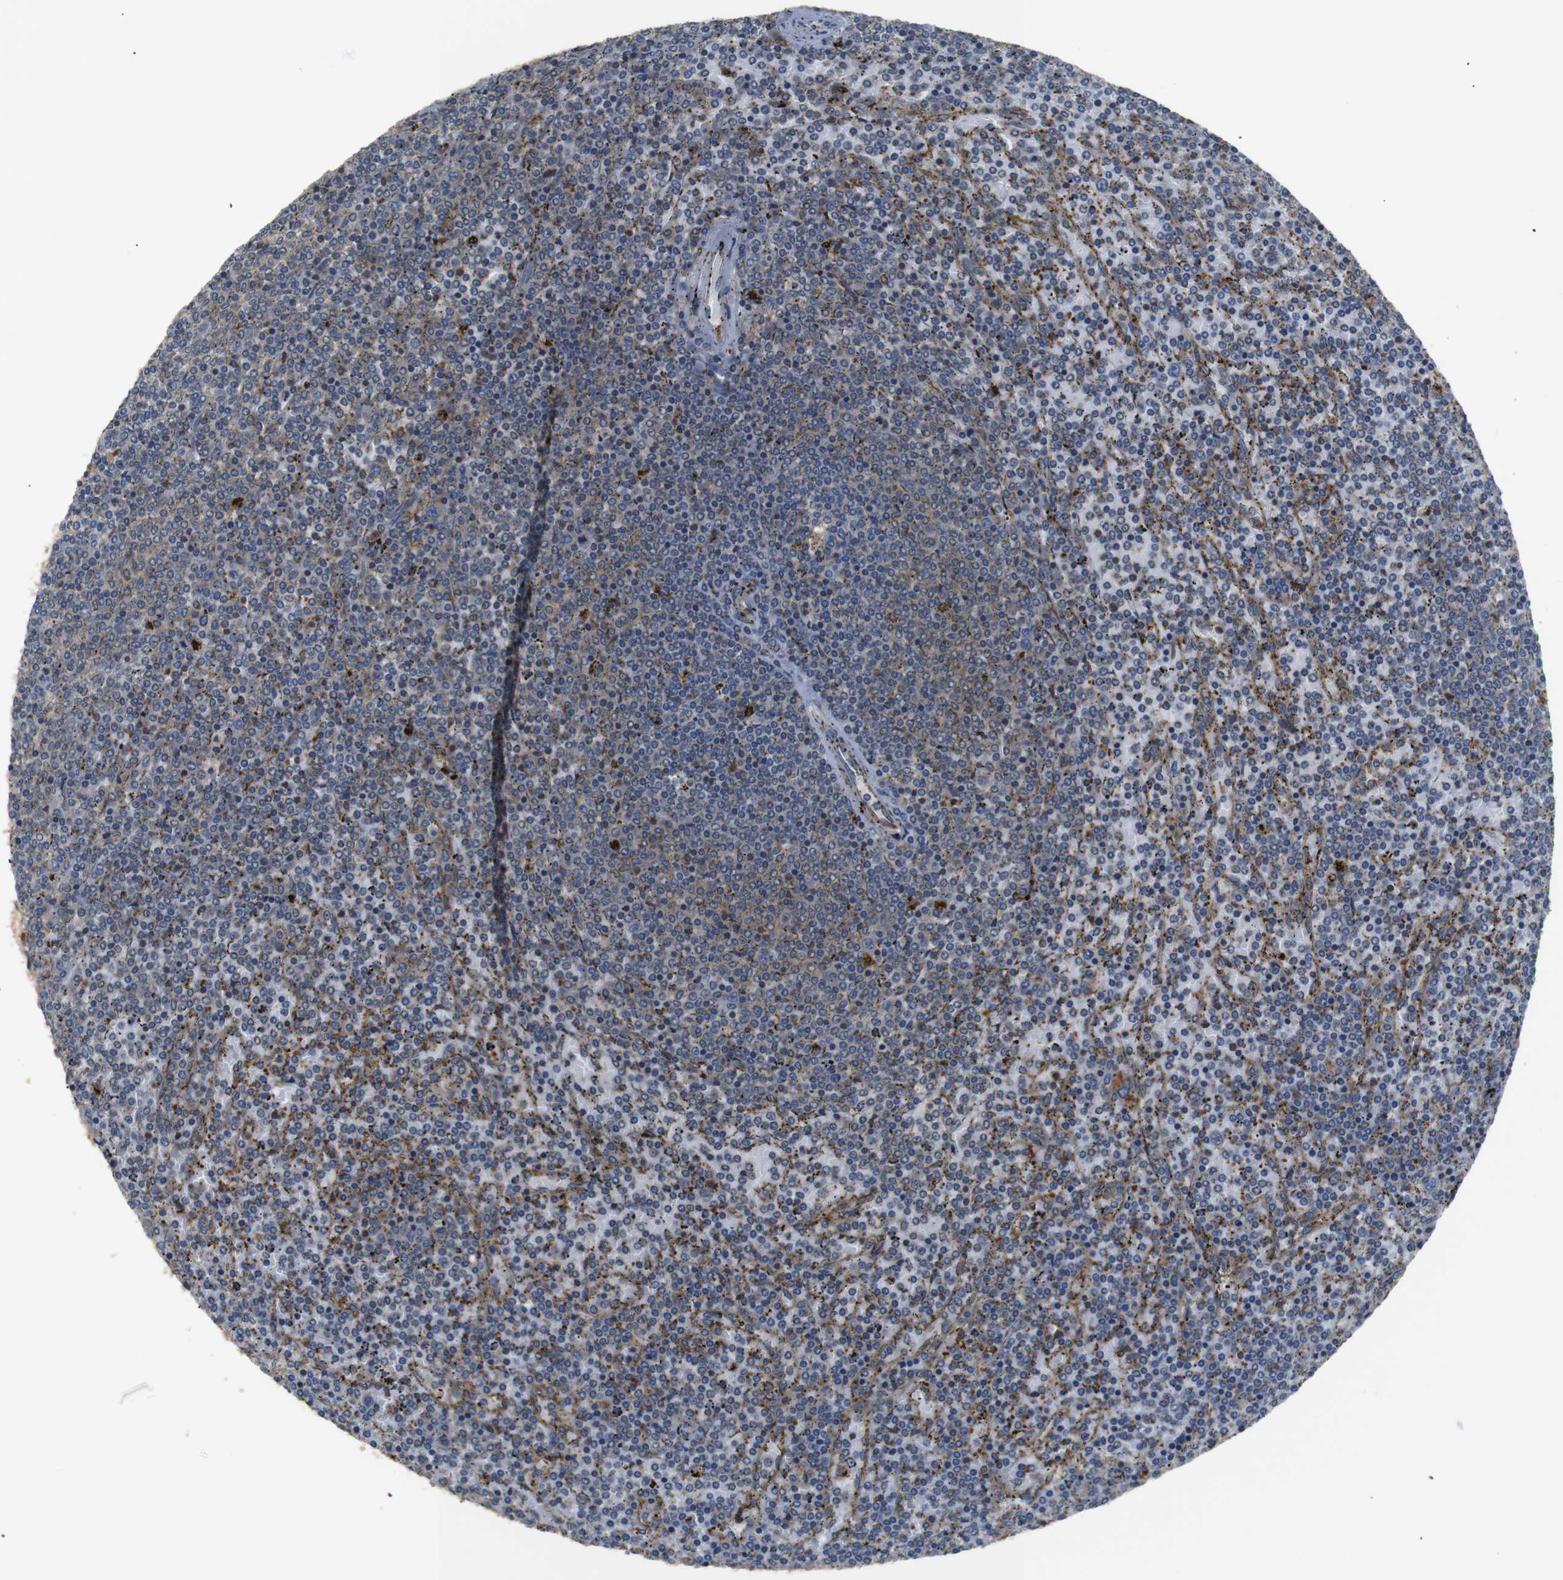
{"staining": {"intensity": "weak", "quantity": "25%-75%", "location": "cytoplasmic/membranous"}, "tissue": "lymphoma", "cell_type": "Tumor cells", "image_type": "cancer", "snomed": [{"axis": "morphology", "description": "Malignant lymphoma, non-Hodgkin's type, Low grade"}, {"axis": "topography", "description": "Spleen"}], "caption": "Protein staining exhibits weak cytoplasmic/membranous positivity in approximately 25%-75% of tumor cells in lymphoma. Using DAB (brown) and hematoxylin (blue) stains, captured at high magnification using brightfield microscopy.", "gene": "TMED2", "patient": {"sex": "female", "age": 77}}